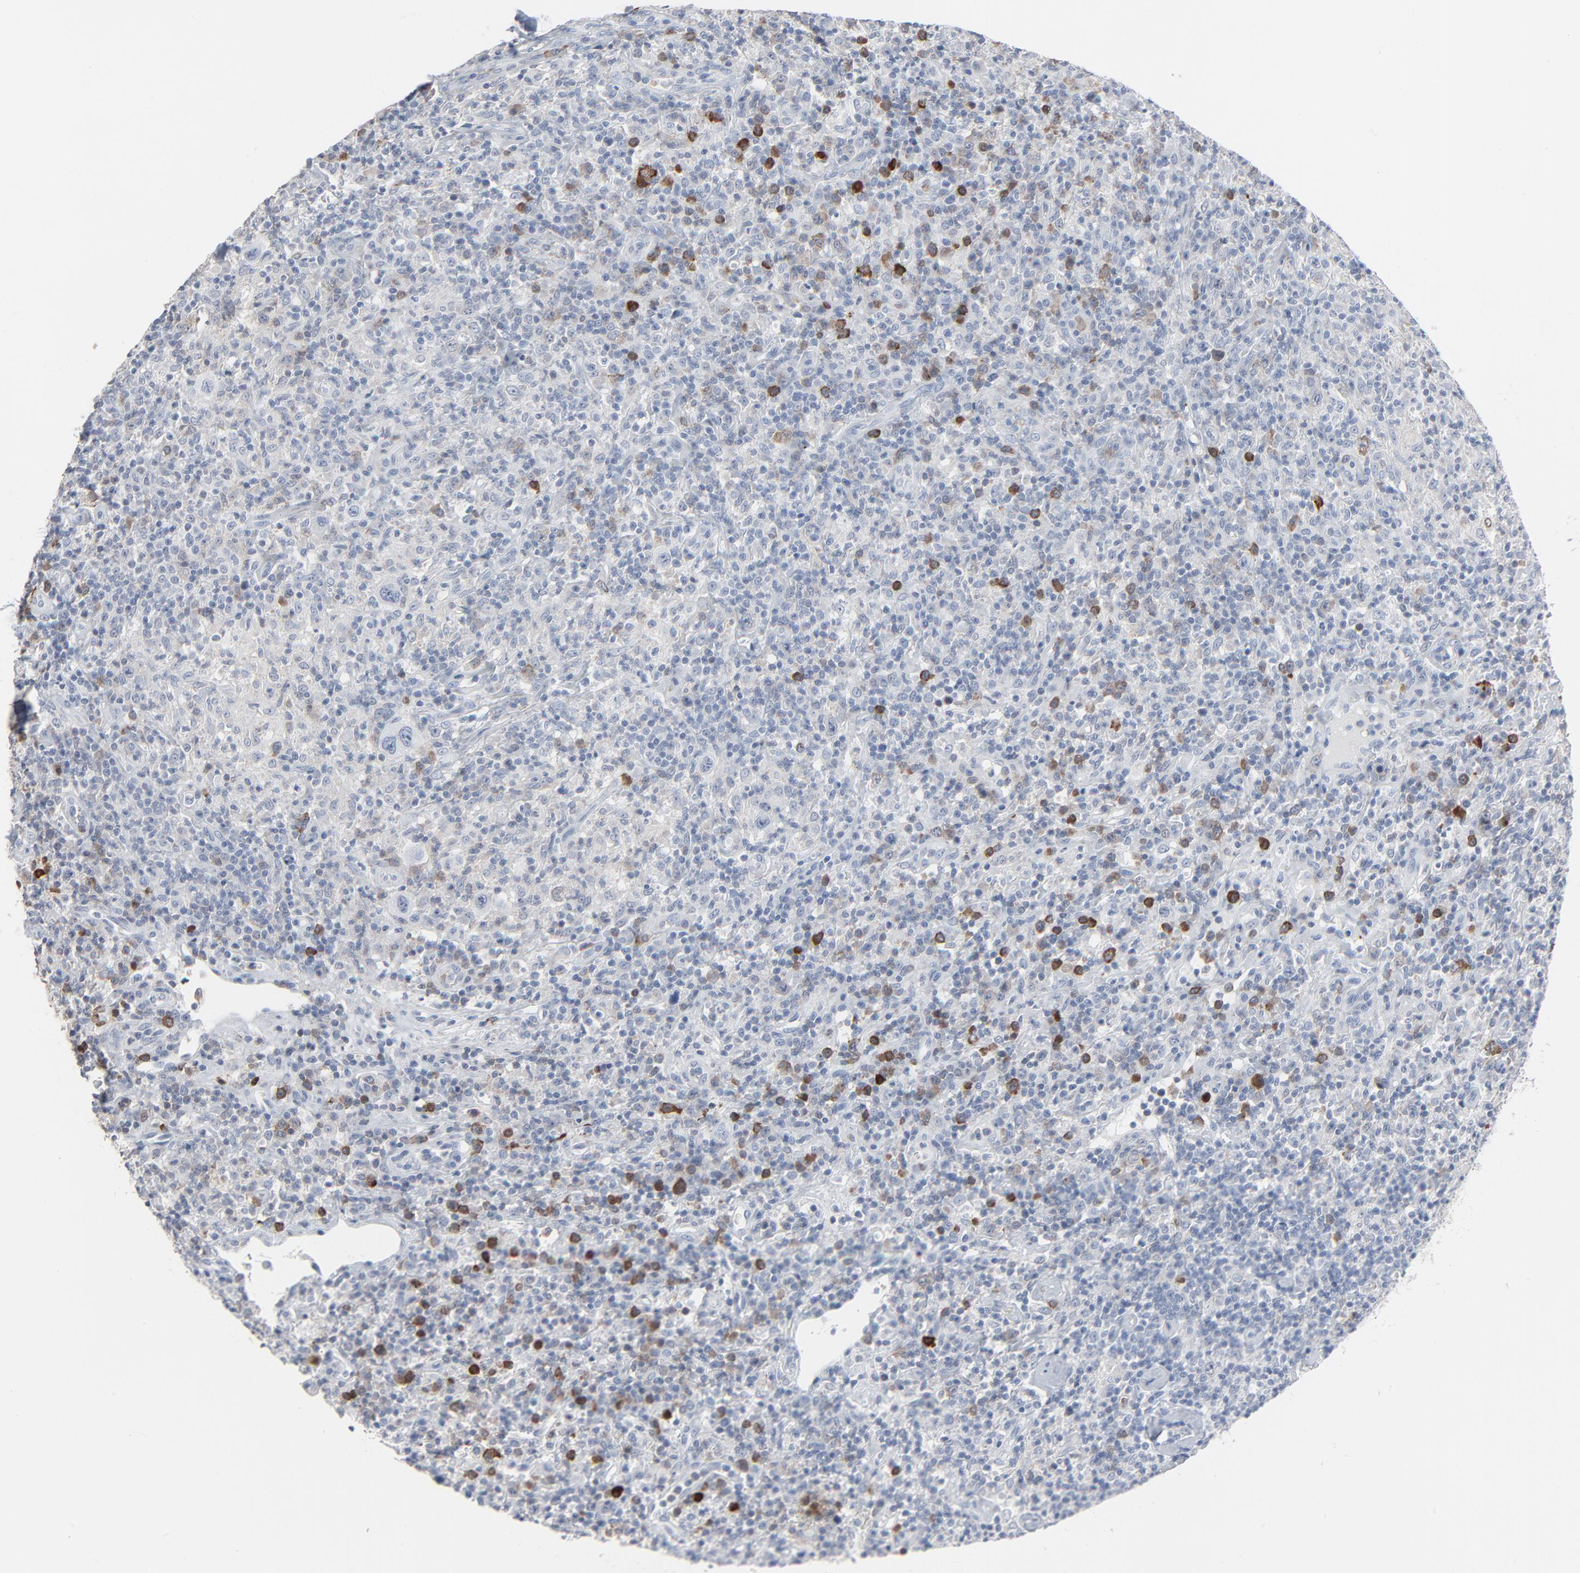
{"staining": {"intensity": "moderate", "quantity": "<25%", "location": "cytoplasmic/membranous"}, "tissue": "lymphoma", "cell_type": "Tumor cells", "image_type": "cancer", "snomed": [{"axis": "morphology", "description": "Hodgkin's disease, NOS"}, {"axis": "topography", "description": "Lymph node"}], "caption": "This histopathology image reveals immunohistochemistry (IHC) staining of Hodgkin's disease, with low moderate cytoplasmic/membranous positivity in about <25% of tumor cells.", "gene": "PHGDH", "patient": {"sex": "male", "age": 65}}